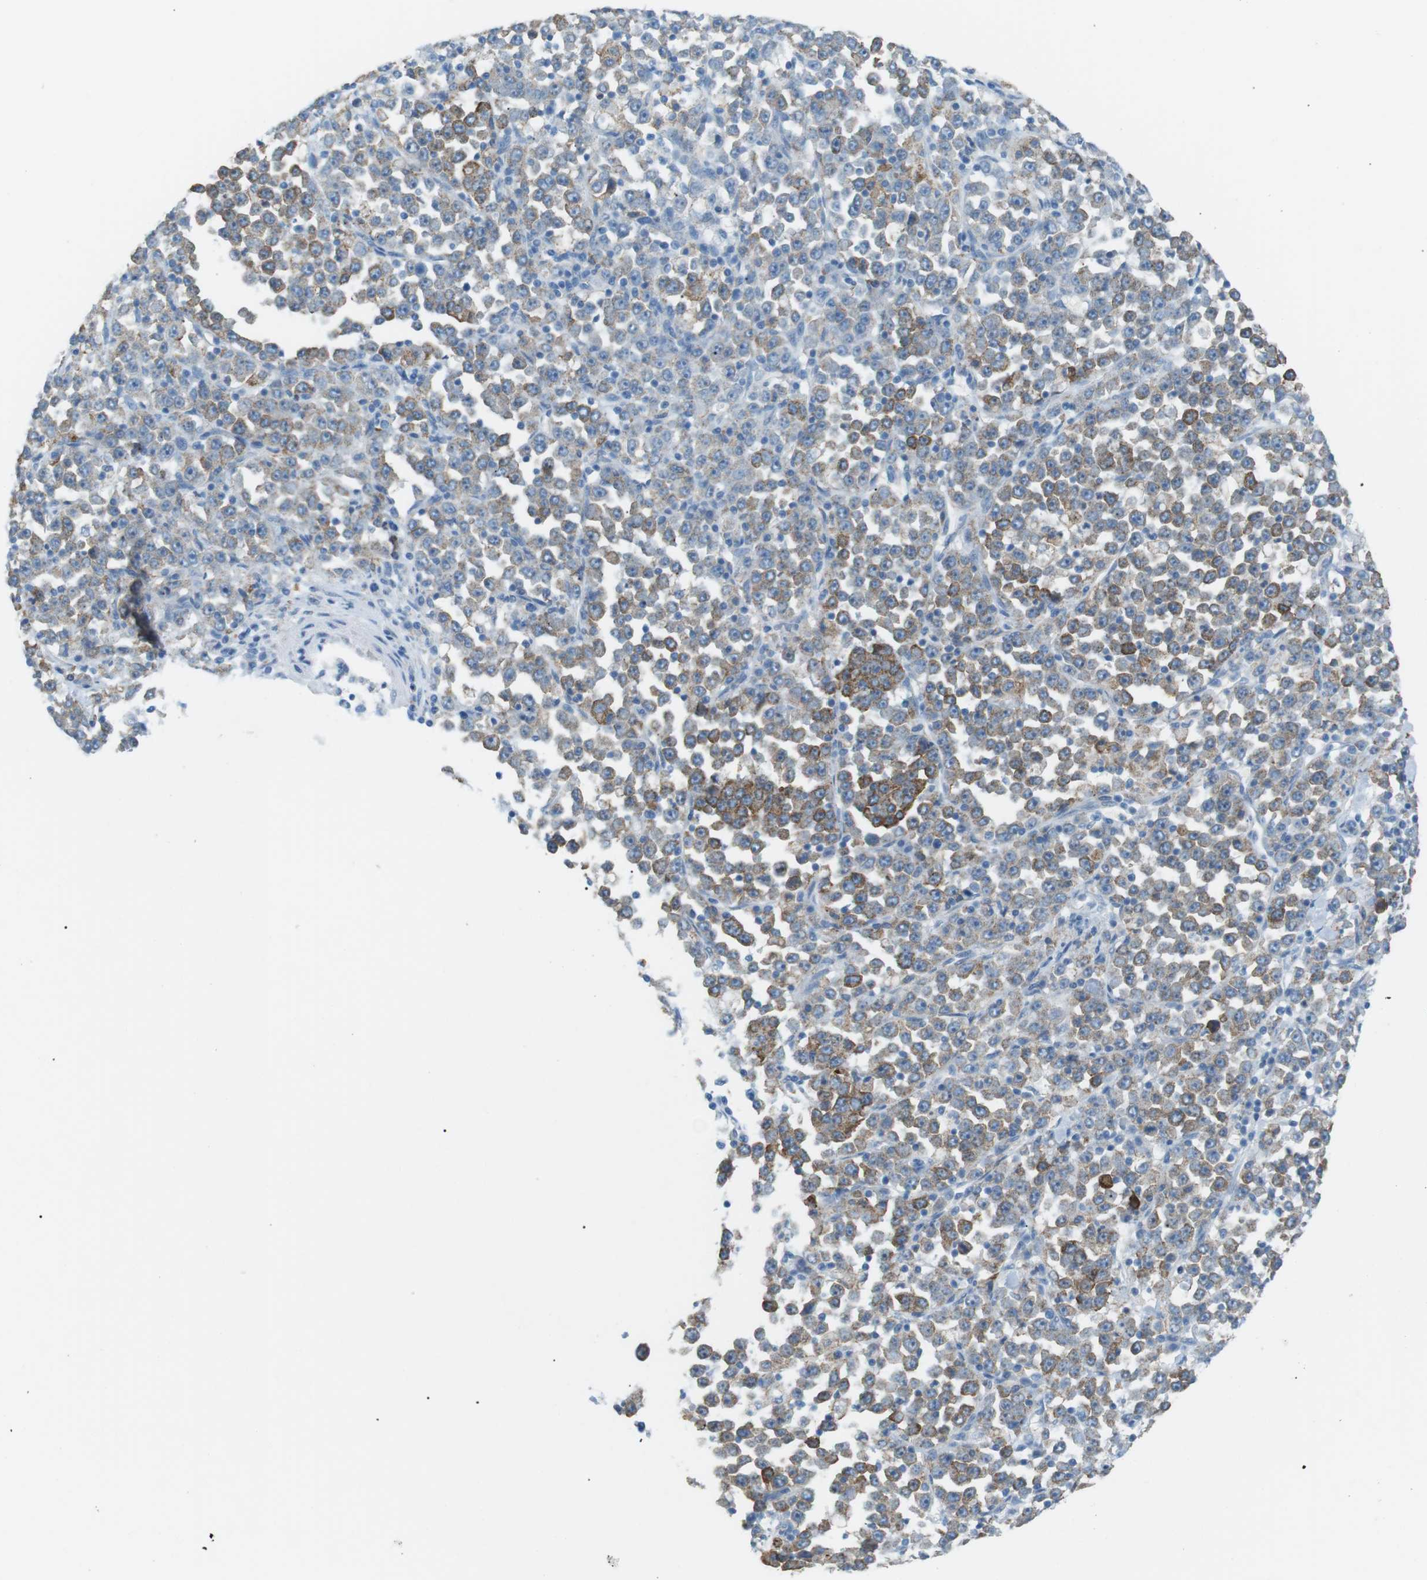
{"staining": {"intensity": "moderate", "quantity": "25%-75%", "location": "cytoplasmic/membranous"}, "tissue": "stomach cancer", "cell_type": "Tumor cells", "image_type": "cancer", "snomed": [{"axis": "morphology", "description": "Normal tissue, NOS"}, {"axis": "morphology", "description": "Adenocarcinoma, NOS"}, {"axis": "topography", "description": "Stomach, upper"}, {"axis": "topography", "description": "Stomach"}], "caption": "Stomach adenocarcinoma stained with immunohistochemistry (IHC) exhibits moderate cytoplasmic/membranous expression in approximately 25%-75% of tumor cells.", "gene": "VAMP1", "patient": {"sex": "male", "age": 59}}